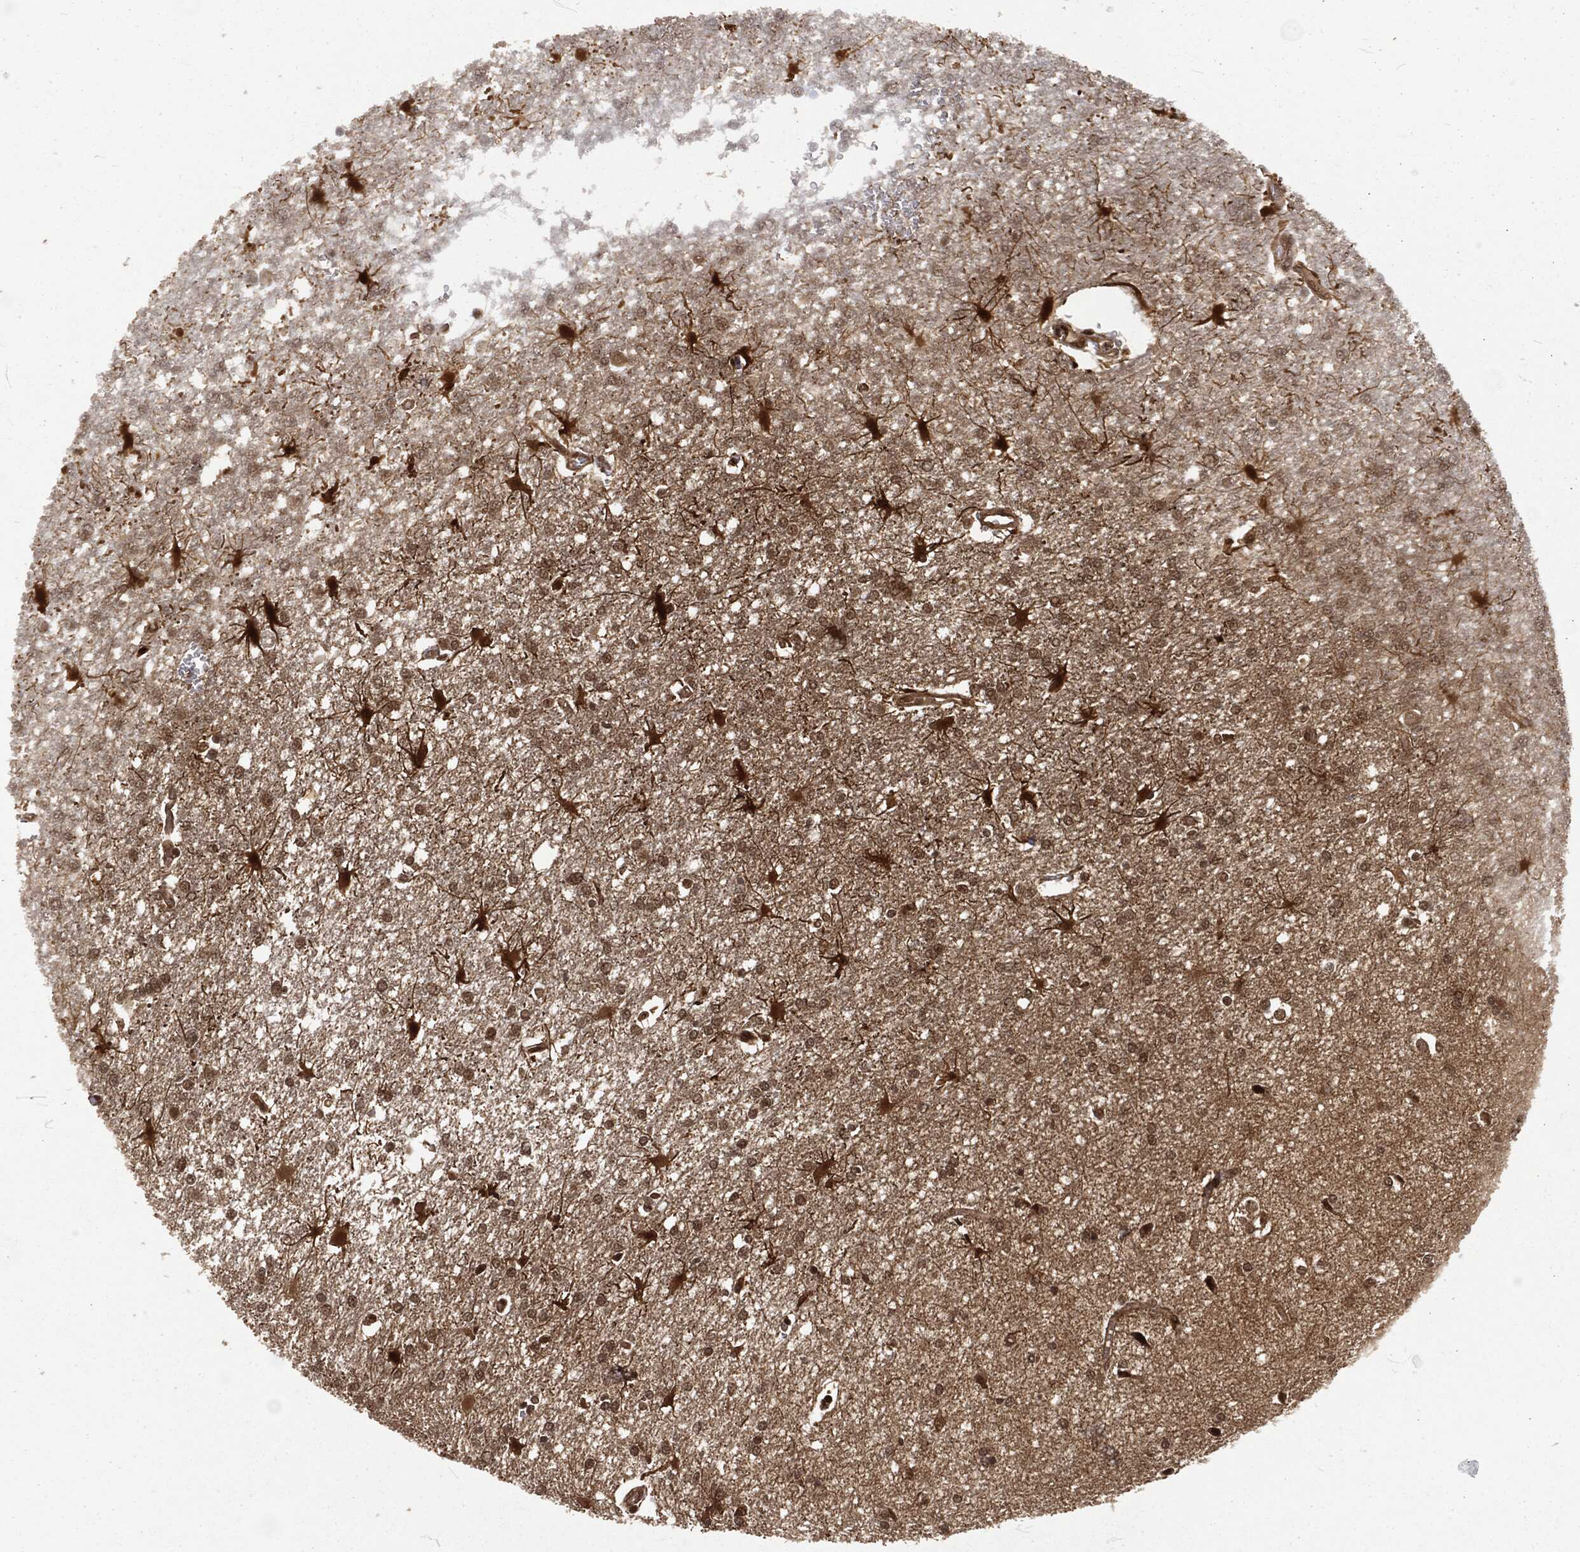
{"staining": {"intensity": "moderate", "quantity": "25%-75%", "location": "nuclear"}, "tissue": "glioma", "cell_type": "Tumor cells", "image_type": "cancer", "snomed": [{"axis": "morphology", "description": "Glioma, malignant, High grade"}, {"axis": "topography", "description": "Cerebral cortex"}], "caption": "Glioma tissue shows moderate nuclear positivity in about 25%-75% of tumor cells, visualized by immunohistochemistry. (Brightfield microscopy of DAB IHC at high magnification).", "gene": "NGRN", "patient": {"sex": "male", "age": 79}}